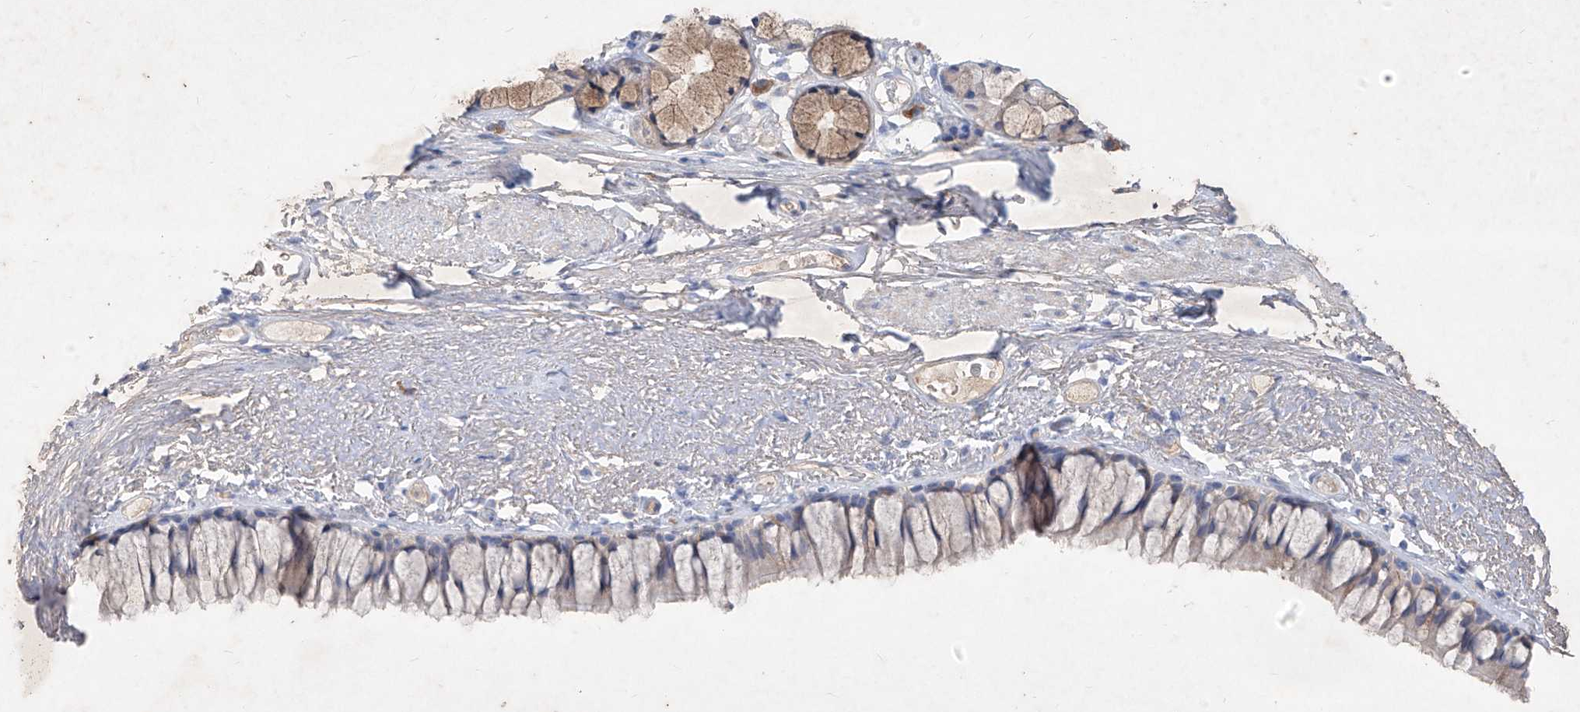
{"staining": {"intensity": "negative", "quantity": "none", "location": "none"}, "tissue": "bronchus", "cell_type": "Respiratory epithelial cells", "image_type": "normal", "snomed": [{"axis": "morphology", "description": "Normal tissue, NOS"}, {"axis": "topography", "description": "Cartilage tissue"}, {"axis": "topography", "description": "Bronchus"}], "caption": "Respiratory epithelial cells show no significant protein staining in unremarkable bronchus.", "gene": "ASNS", "patient": {"sex": "female", "age": 73}}